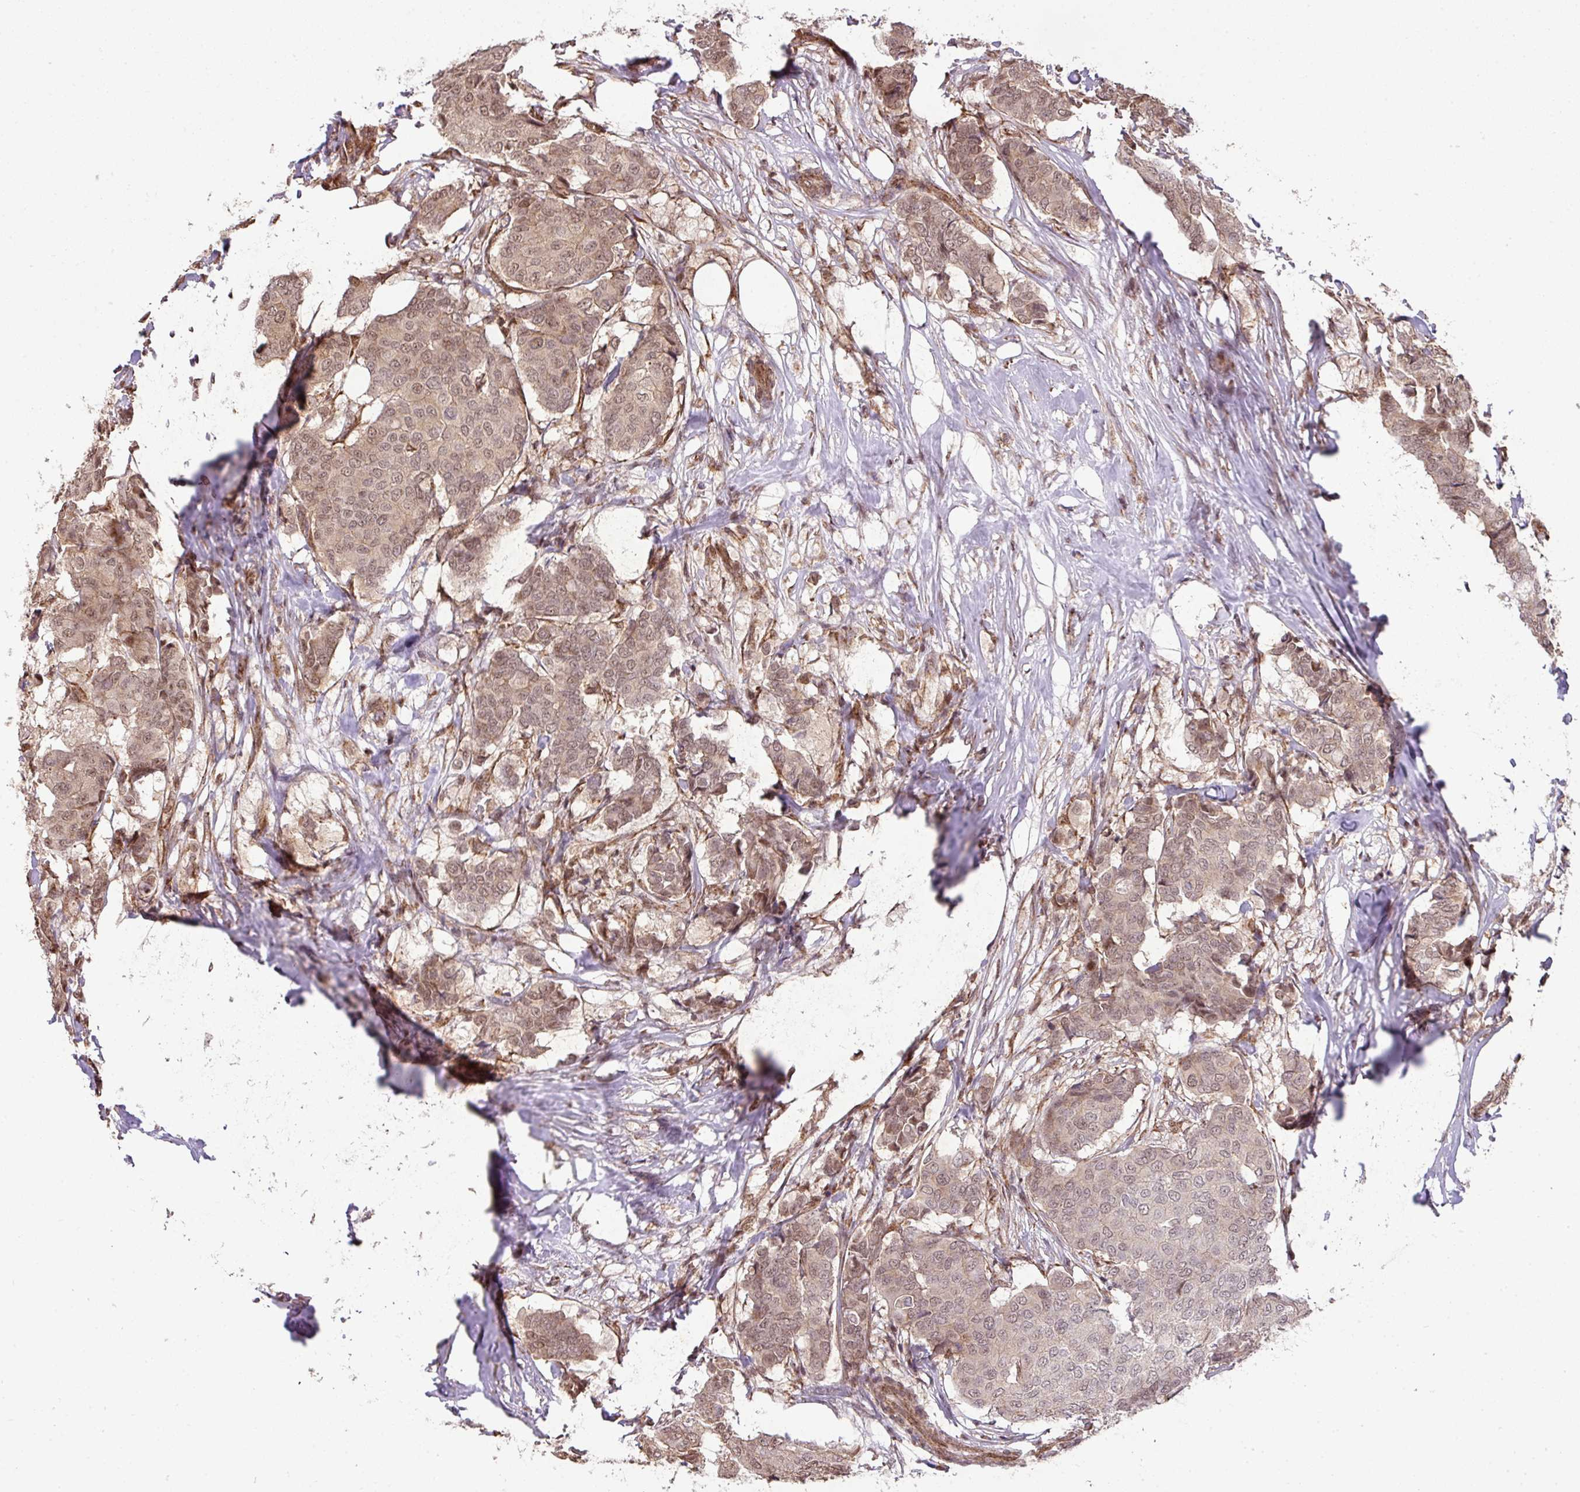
{"staining": {"intensity": "moderate", "quantity": "25%-75%", "location": "nuclear"}, "tissue": "breast cancer", "cell_type": "Tumor cells", "image_type": "cancer", "snomed": [{"axis": "morphology", "description": "Duct carcinoma"}, {"axis": "topography", "description": "Breast"}], "caption": "Moderate nuclear staining for a protein is identified in about 25%-75% of tumor cells of breast cancer using immunohistochemistry.", "gene": "PLK1", "patient": {"sex": "female", "age": 75}}